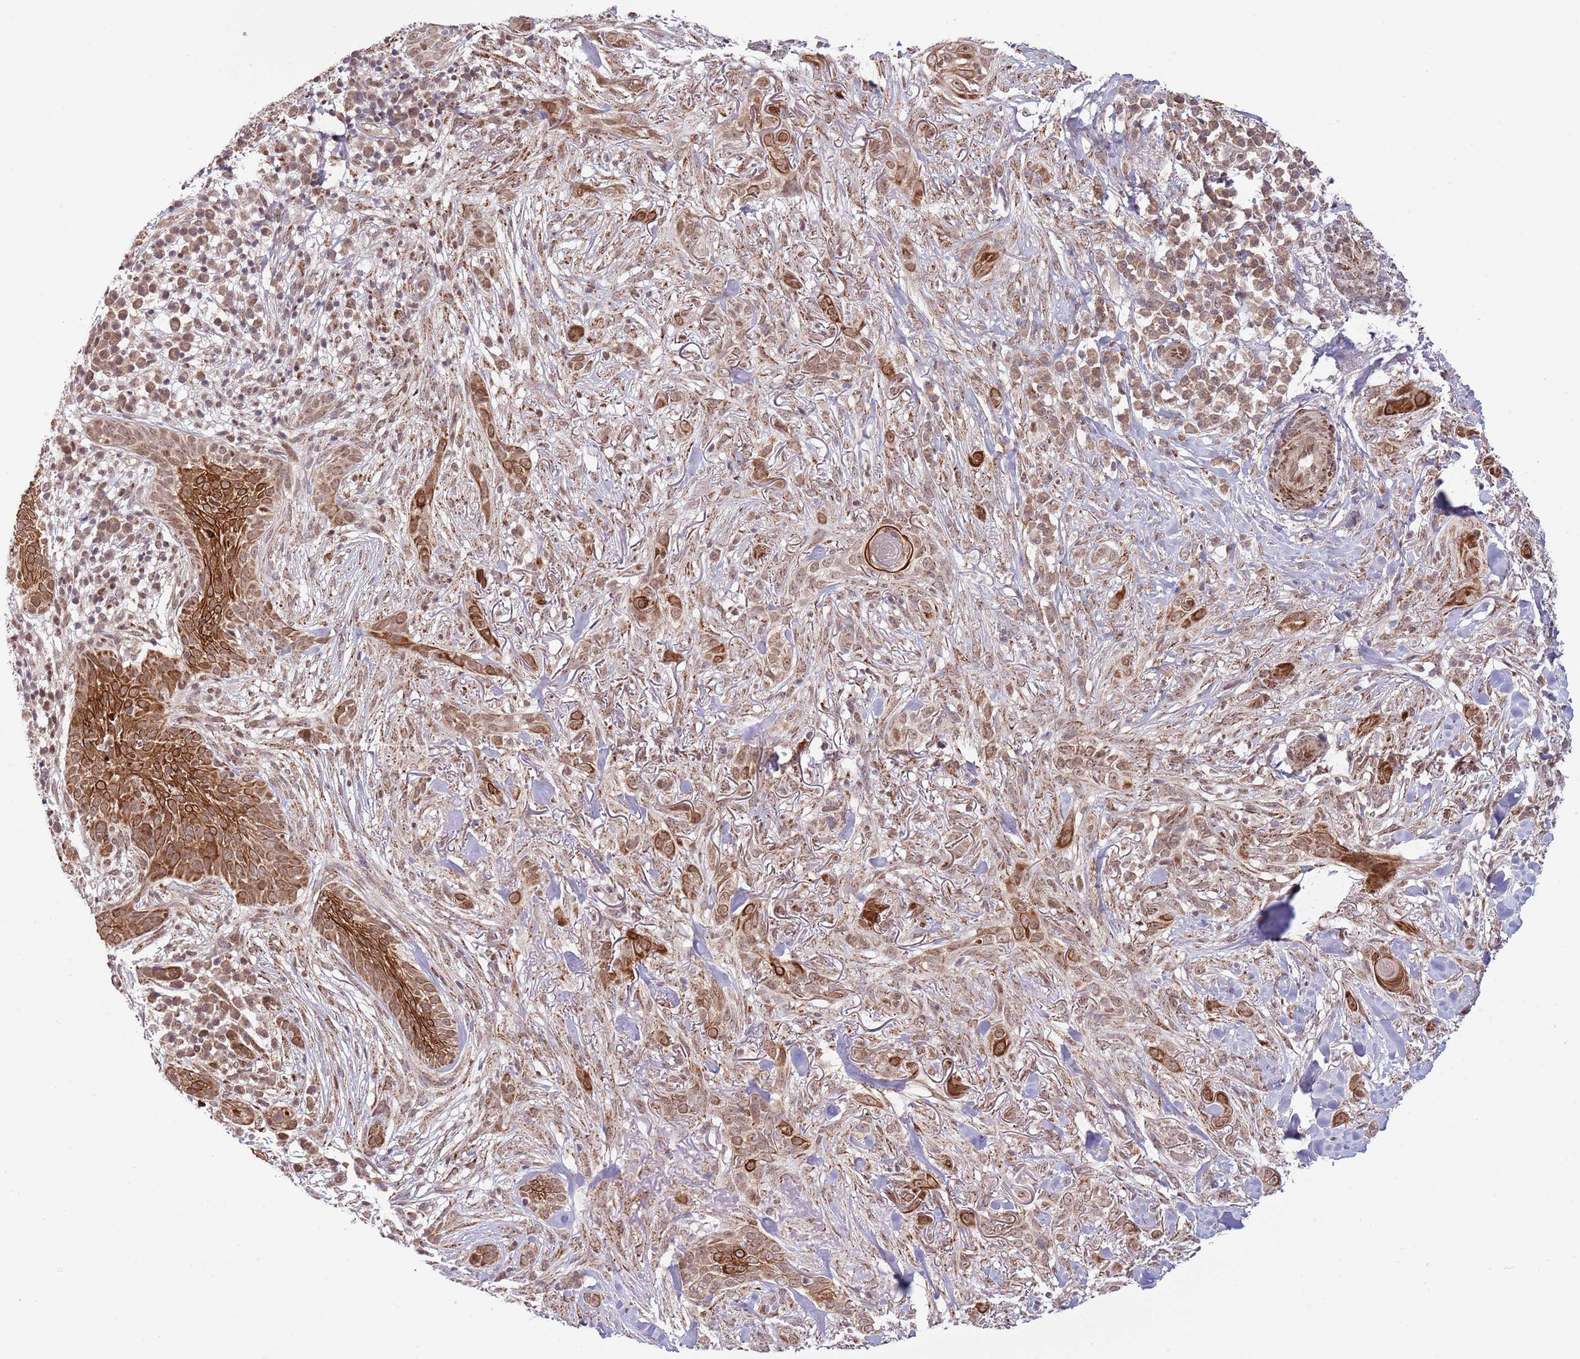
{"staining": {"intensity": "moderate", "quantity": ">75%", "location": "cytoplasmic/membranous"}, "tissue": "skin cancer", "cell_type": "Tumor cells", "image_type": "cancer", "snomed": [{"axis": "morphology", "description": "Basal cell carcinoma"}, {"axis": "topography", "description": "Skin"}], "caption": "Approximately >75% of tumor cells in skin basal cell carcinoma show moderate cytoplasmic/membranous protein positivity as visualized by brown immunohistochemical staining.", "gene": "CHD1", "patient": {"sex": "male", "age": 72}}